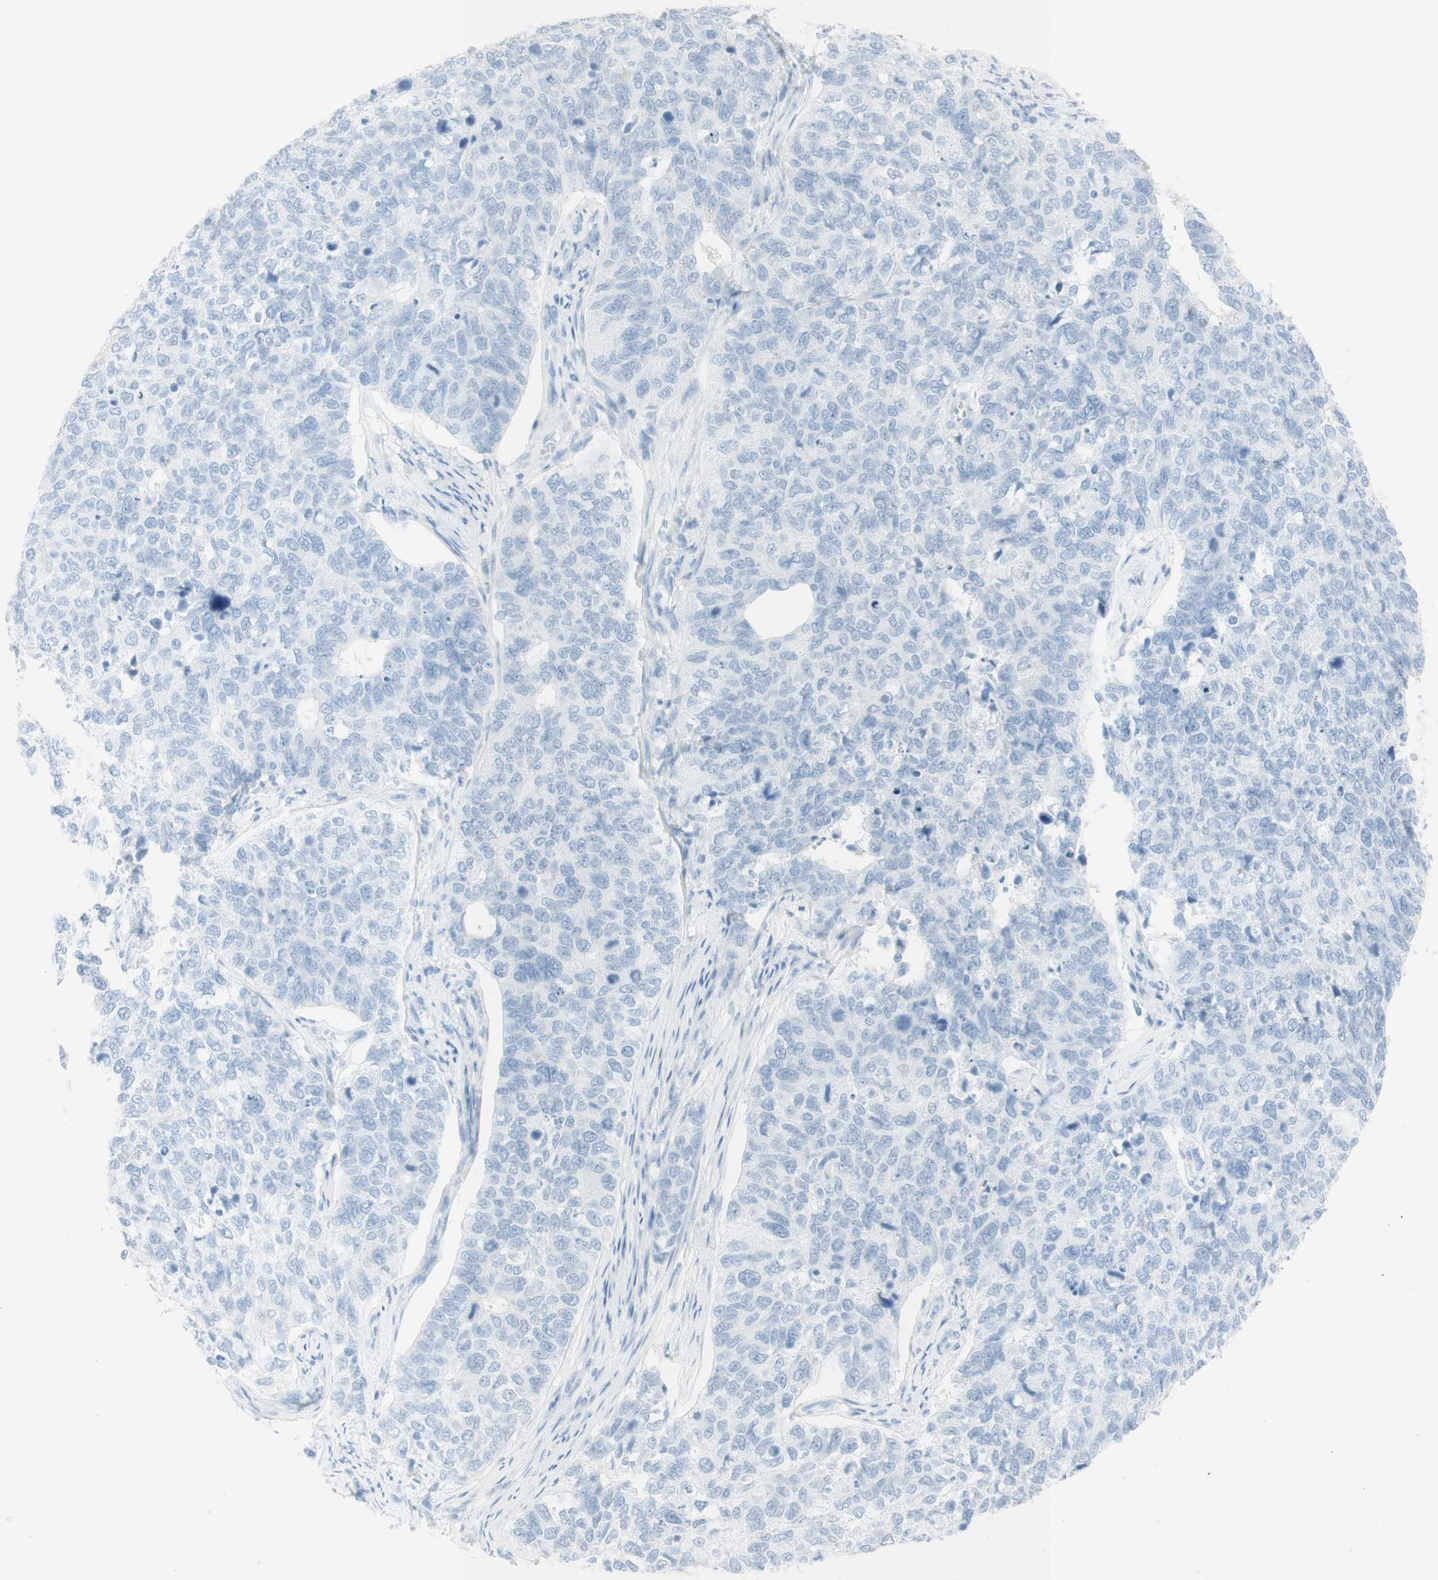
{"staining": {"intensity": "negative", "quantity": "none", "location": "none"}, "tissue": "cervical cancer", "cell_type": "Tumor cells", "image_type": "cancer", "snomed": [{"axis": "morphology", "description": "Squamous cell carcinoma, NOS"}, {"axis": "topography", "description": "Cervix"}], "caption": "Immunohistochemistry (IHC) image of cervical cancer (squamous cell carcinoma) stained for a protein (brown), which shows no staining in tumor cells.", "gene": "NAPSA", "patient": {"sex": "female", "age": 63}}